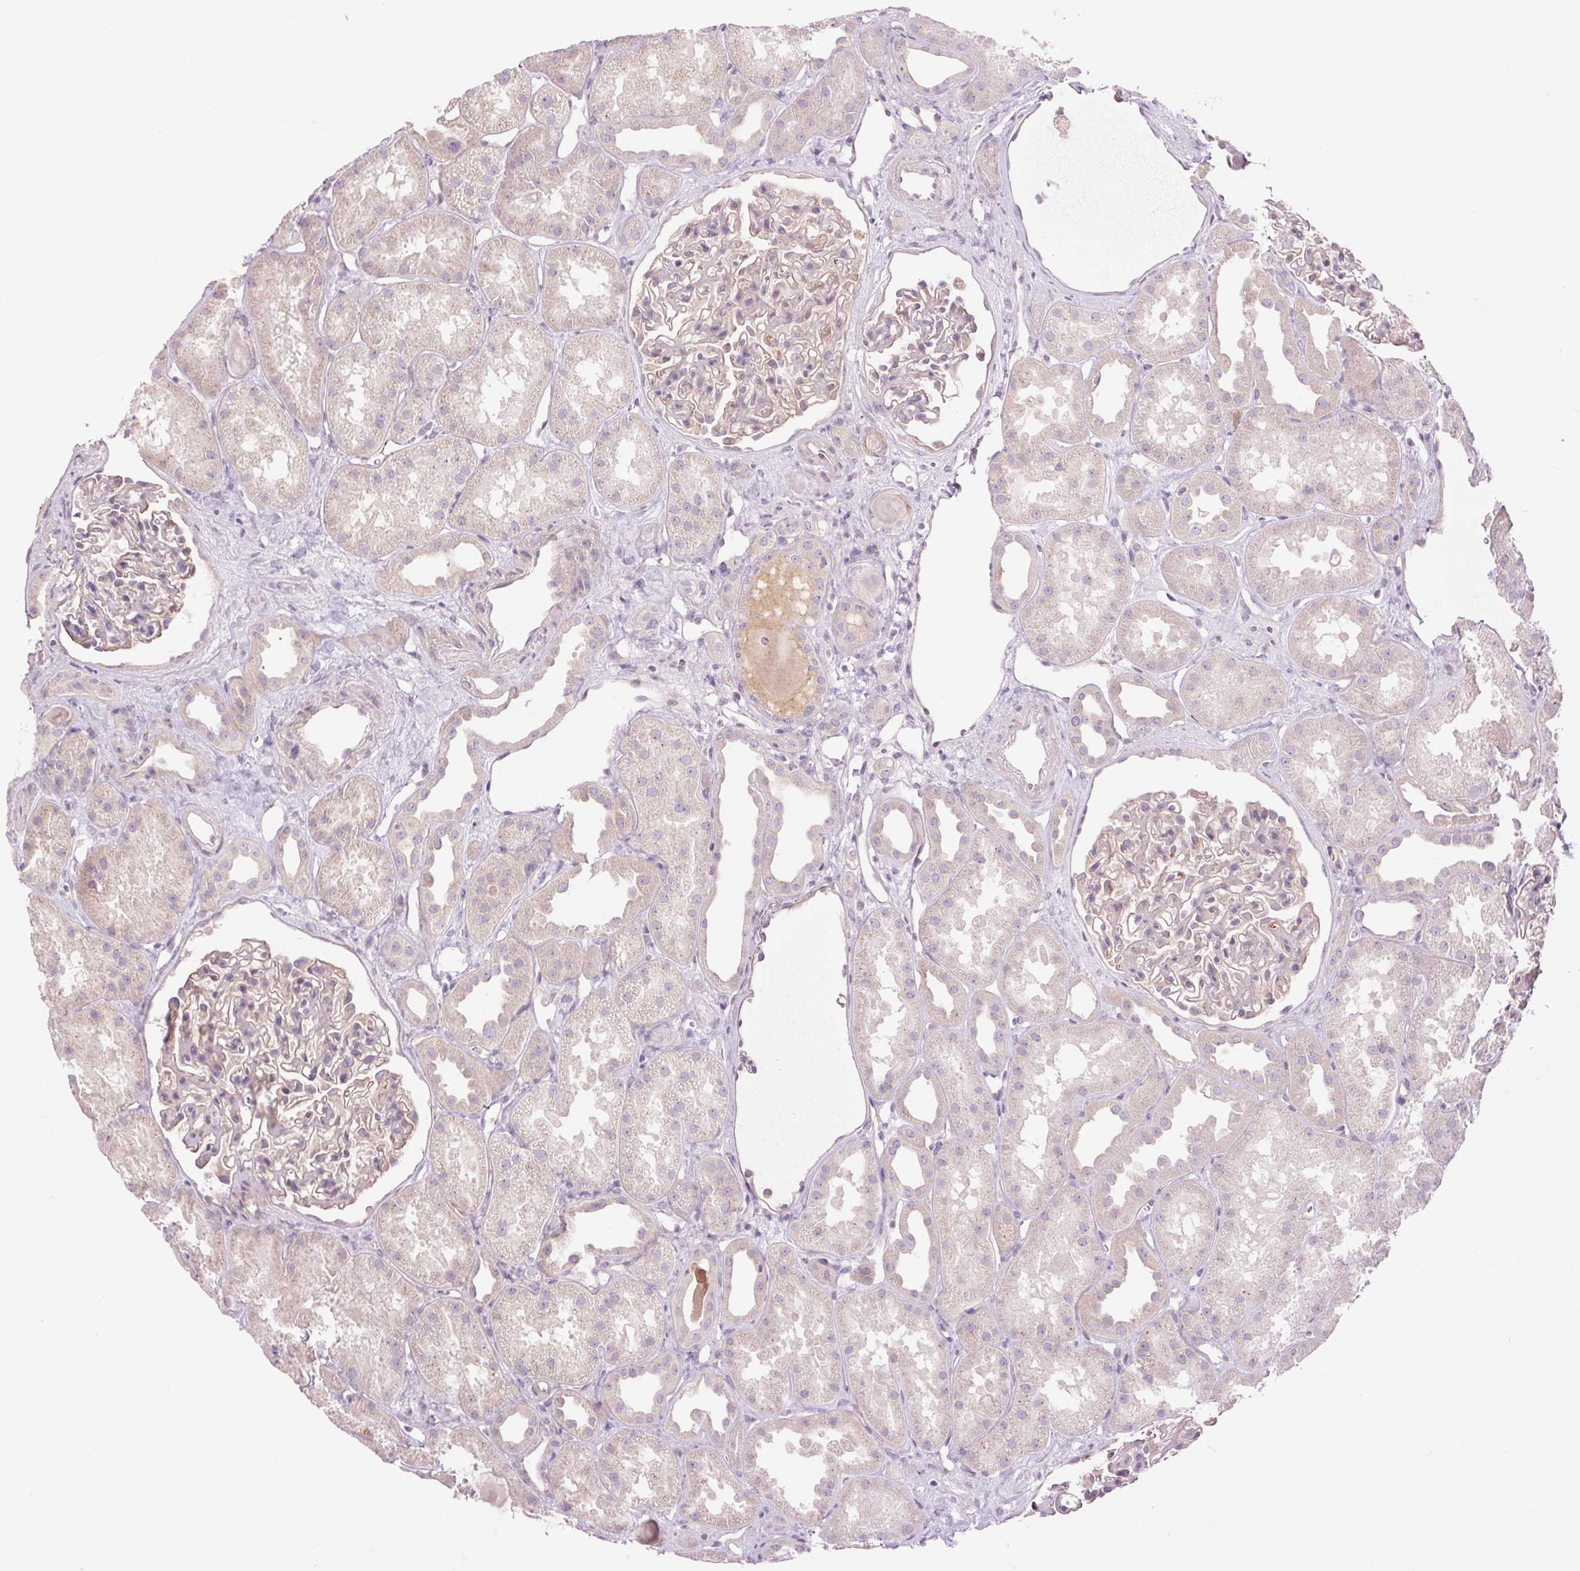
{"staining": {"intensity": "negative", "quantity": "none", "location": "none"}, "tissue": "kidney", "cell_type": "Cells in glomeruli", "image_type": "normal", "snomed": [{"axis": "morphology", "description": "Normal tissue, NOS"}, {"axis": "topography", "description": "Kidney"}], "caption": "High magnification brightfield microscopy of normal kidney stained with DAB (brown) and counterstained with hematoxylin (blue): cells in glomeruli show no significant staining. The staining is performed using DAB (3,3'-diaminobenzidine) brown chromogen with nuclei counter-stained in using hematoxylin.", "gene": "CTNNA3", "patient": {"sex": "male", "age": 61}}